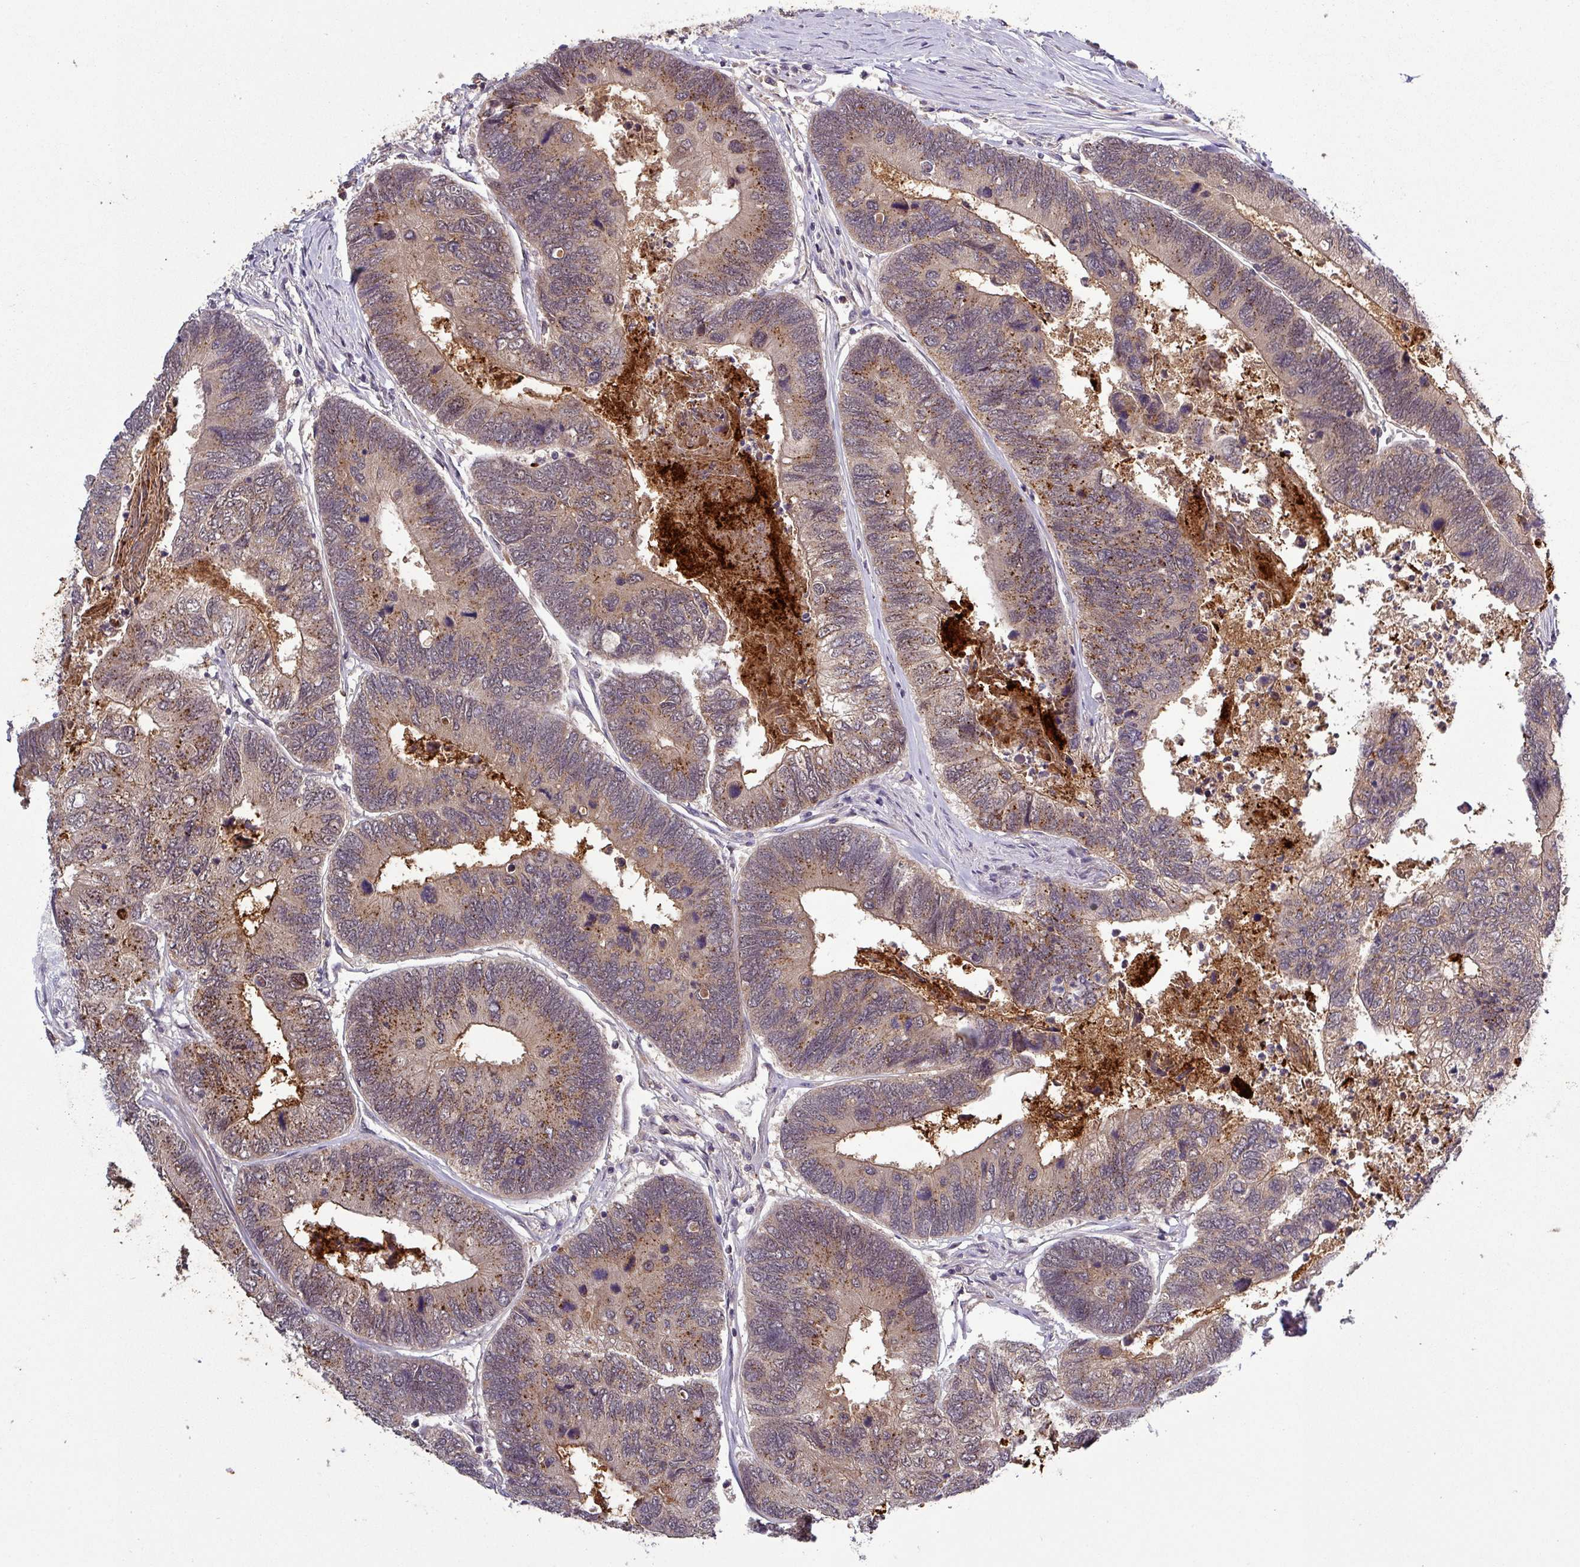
{"staining": {"intensity": "moderate", "quantity": ">75%", "location": "cytoplasmic/membranous,nuclear"}, "tissue": "colorectal cancer", "cell_type": "Tumor cells", "image_type": "cancer", "snomed": [{"axis": "morphology", "description": "Adenocarcinoma, NOS"}, {"axis": "topography", "description": "Colon"}], "caption": "This micrograph displays IHC staining of colorectal adenocarcinoma, with medium moderate cytoplasmic/membranous and nuclear expression in about >75% of tumor cells.", "gene": "PUS1", "patient": {"sex": "female", "age": 67}}